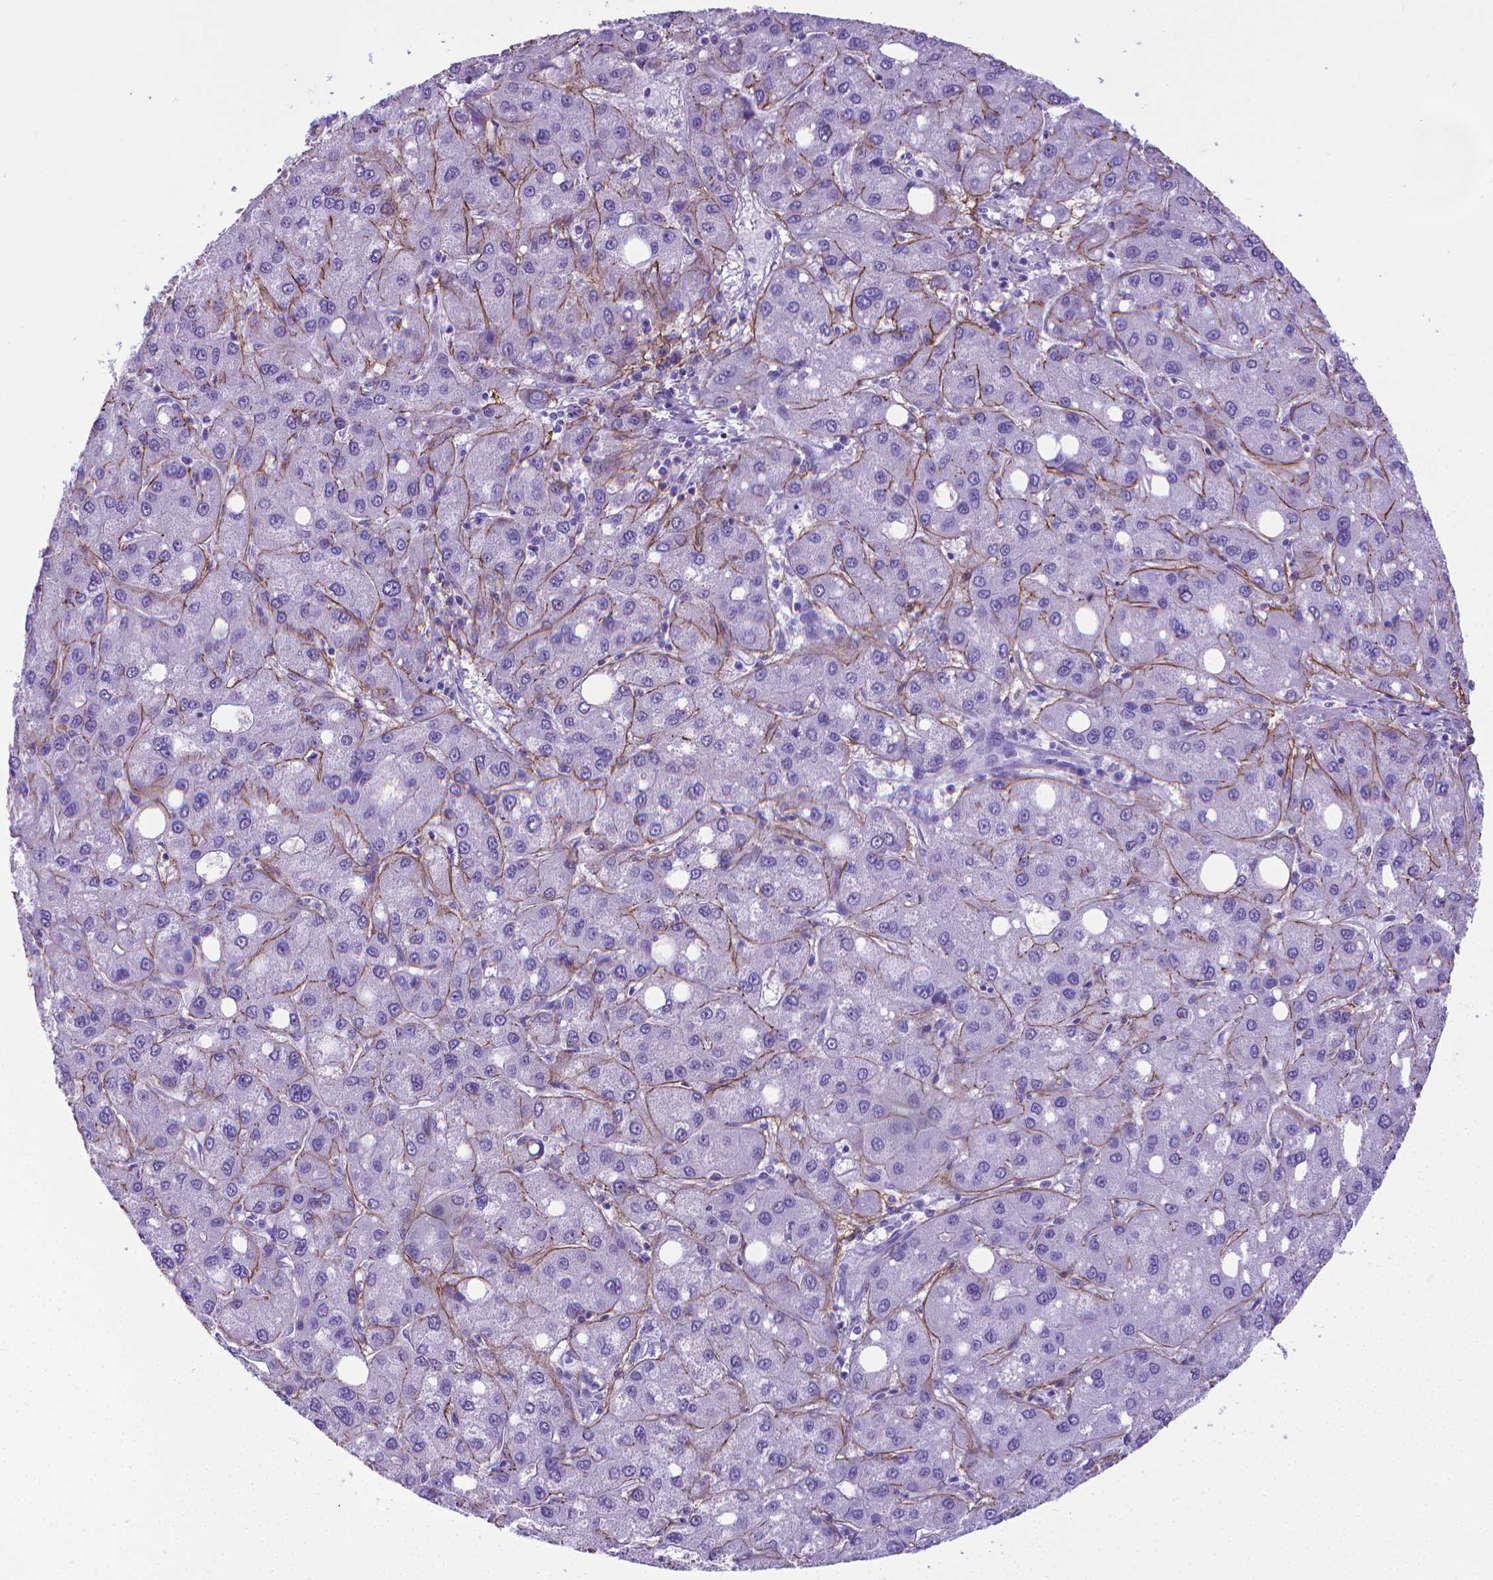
{"staining": {"intensity": "negative", "quantity": "none", "location": "none"}, "tissue": "liver cancer", "cell_type": "Tumor cells", "image_type": "cancer", "snomed": [{"axis": "morphology", "description": "Carcinoma, Hepatocellular, NOS"}, {"axis": "topography", "description": "Liver"}], "caption": "A histopathology image of human liver cancer is negative for staining in tumor cells.", "gene": "MFAP2", "patient": {"sex": "male", "age": 73}}